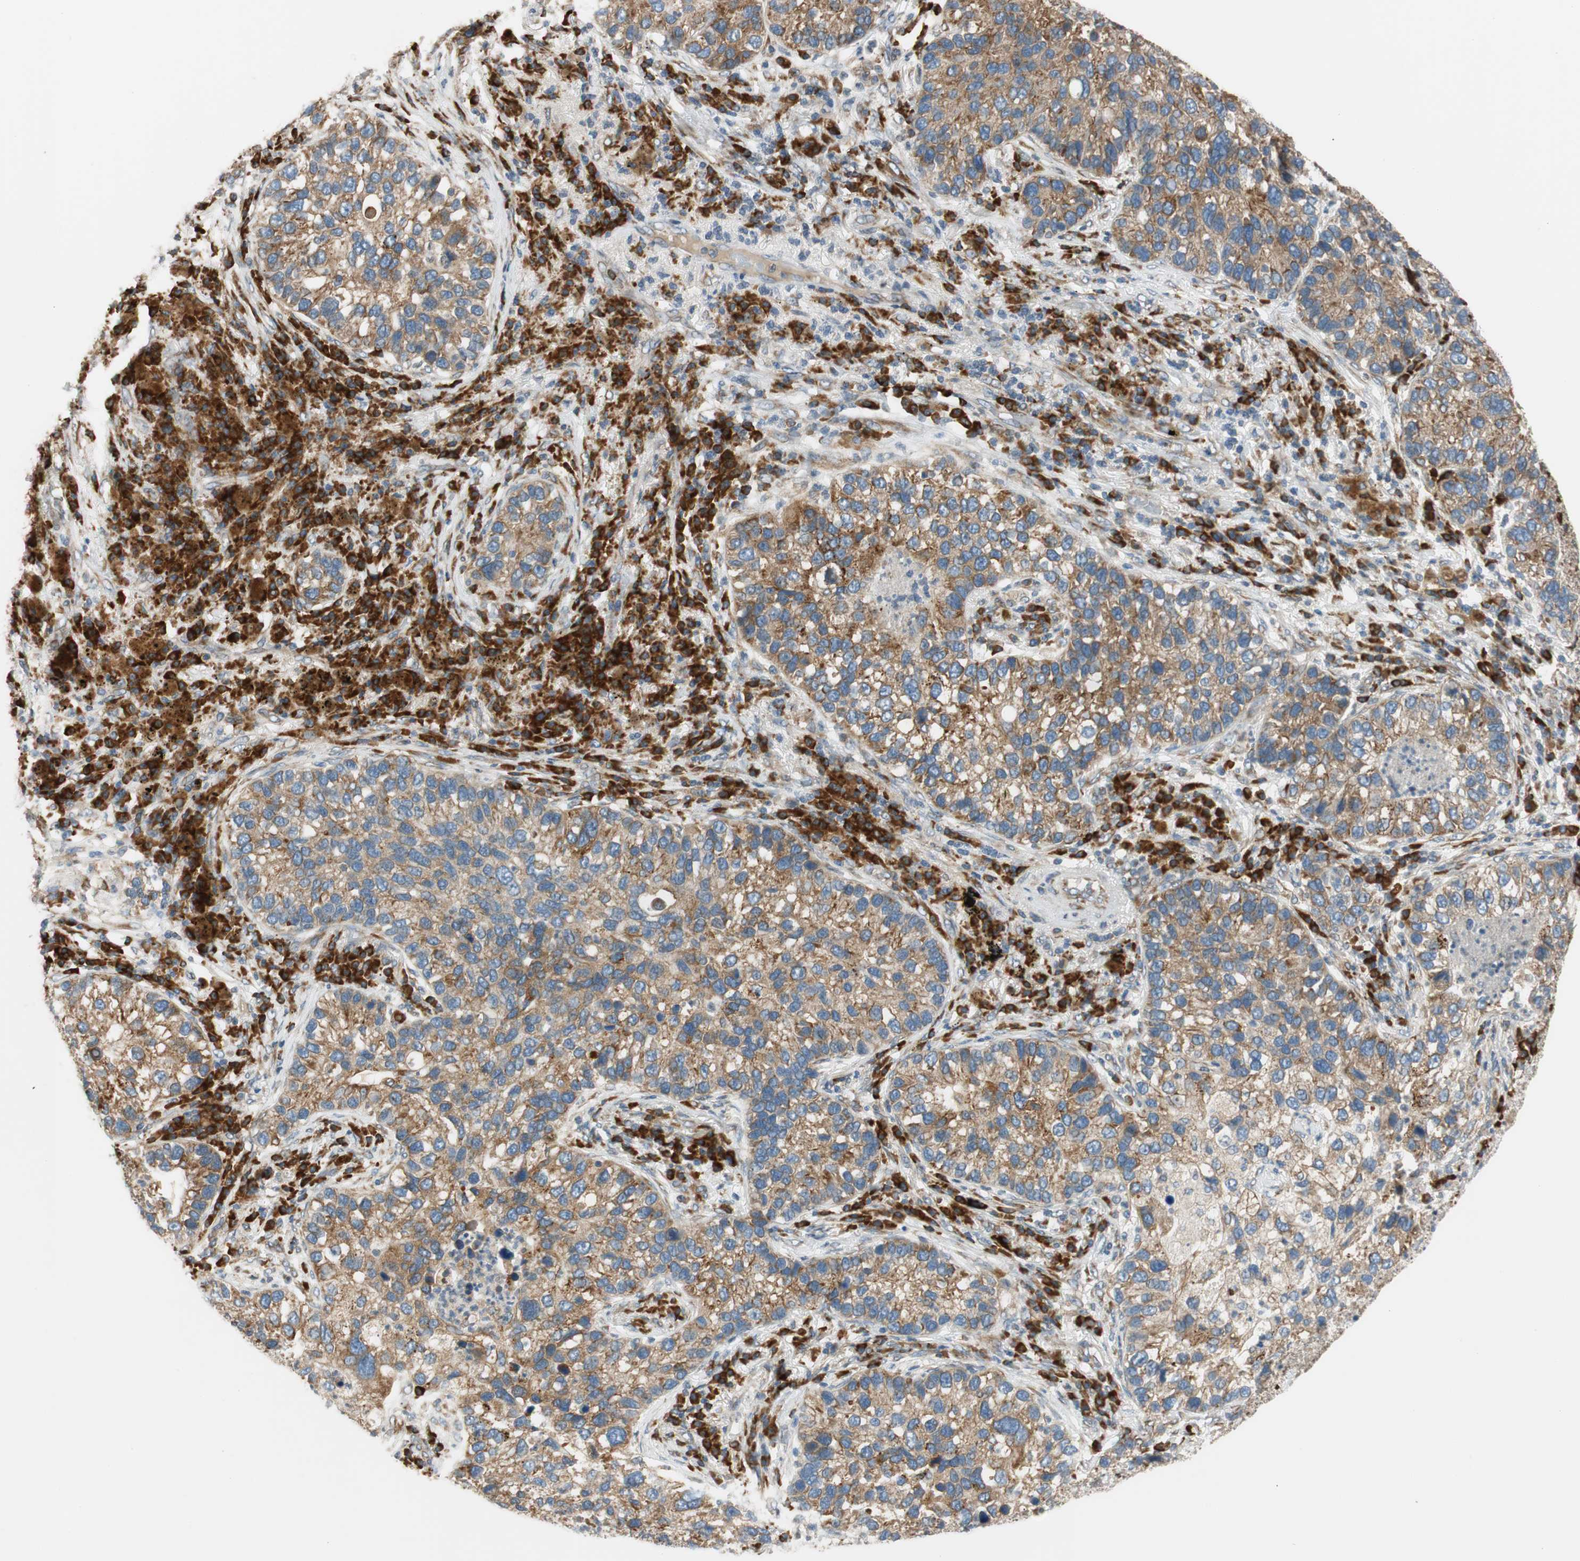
{"staining": {"intensity": "moderate", "quantity": ">75%", "location": "cytoplasmic/membranous"}, "tissue": "lung cancer", "cell_type": "Tumor cells", "image_type": "cancer", "snomed": [{"axis": "morphology", "description": "Normal tissue, NOS"}, {"axis": "morphology", "description": "Adenocarcinoma, NOS"}, {"axis": "topography", "description": "Bronchus"}, {"axis": "topography", "description": "Lung"}], "caption": "Human lung cancer (adenocarcinoma) stained for a protein (brown) reveals moderate cytoplasmic/membranous positive expression in about >75% of tumor cells.", "gene": "RPN2", "patient": {"sex": "male", "age": 54}}